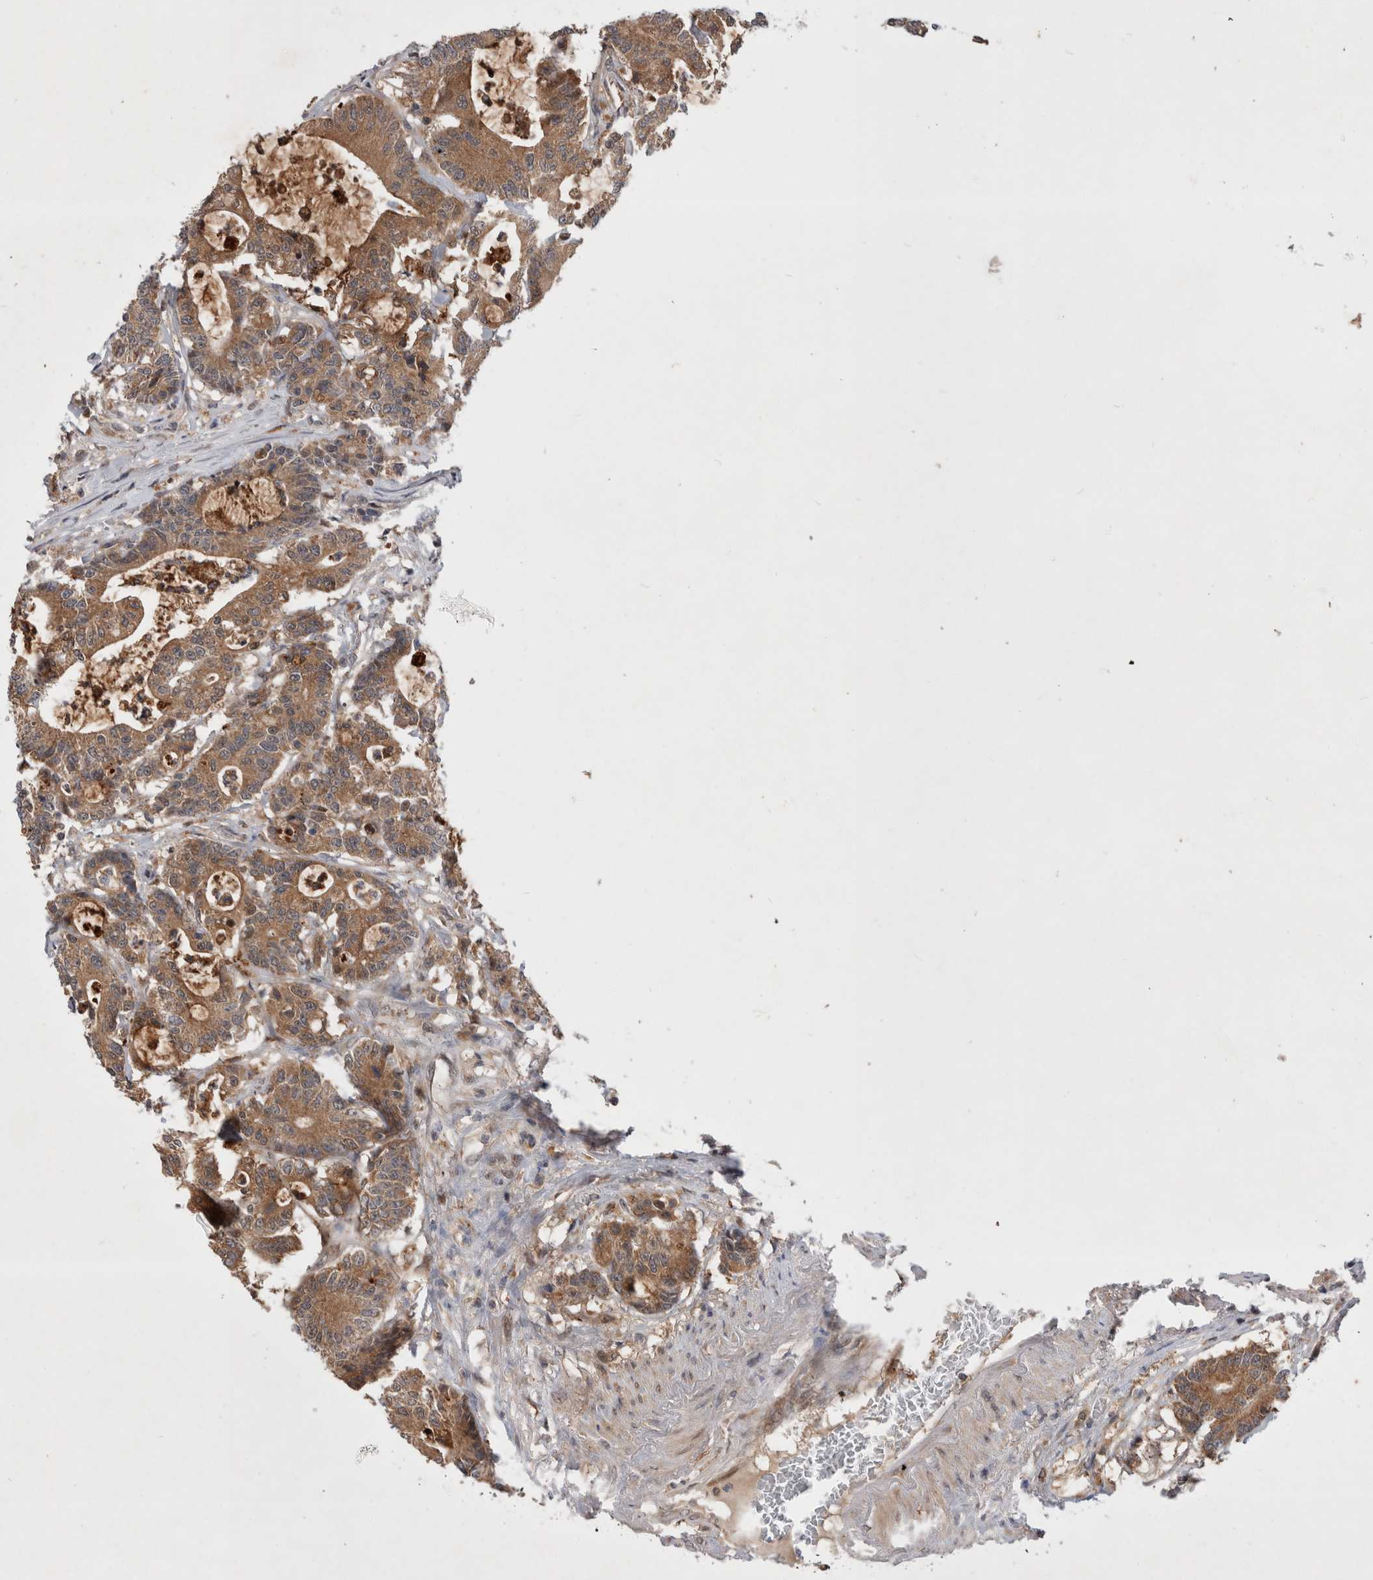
{"staining": {"intensity": "moderate", "quantity": ">75%", "location": "cytoplasmic/membranous"}, "tissue": "colorectal cancer", "cell_type": "Tumor cells", "image_type": "cancer", "snomed": [{"axis": "morphology", "description": "Adenocarcinoma, NOS"}, {"axis": "topography", "description": "Colon"}], "caption": "Colorectal adenocarcinoma was stained to show a protein in brown. There is medium levels of moderate cytoplasmic/membranous positivity in approximately >75% of tumor cells. (Stains: DAB (3,3'-diaminobenzidine) in brown, nuclei in blue, Microscopy: brightfield microscopy at high magnification).", "gene": "MRPL37", "patient": {"sex": "female", "age": 84}}